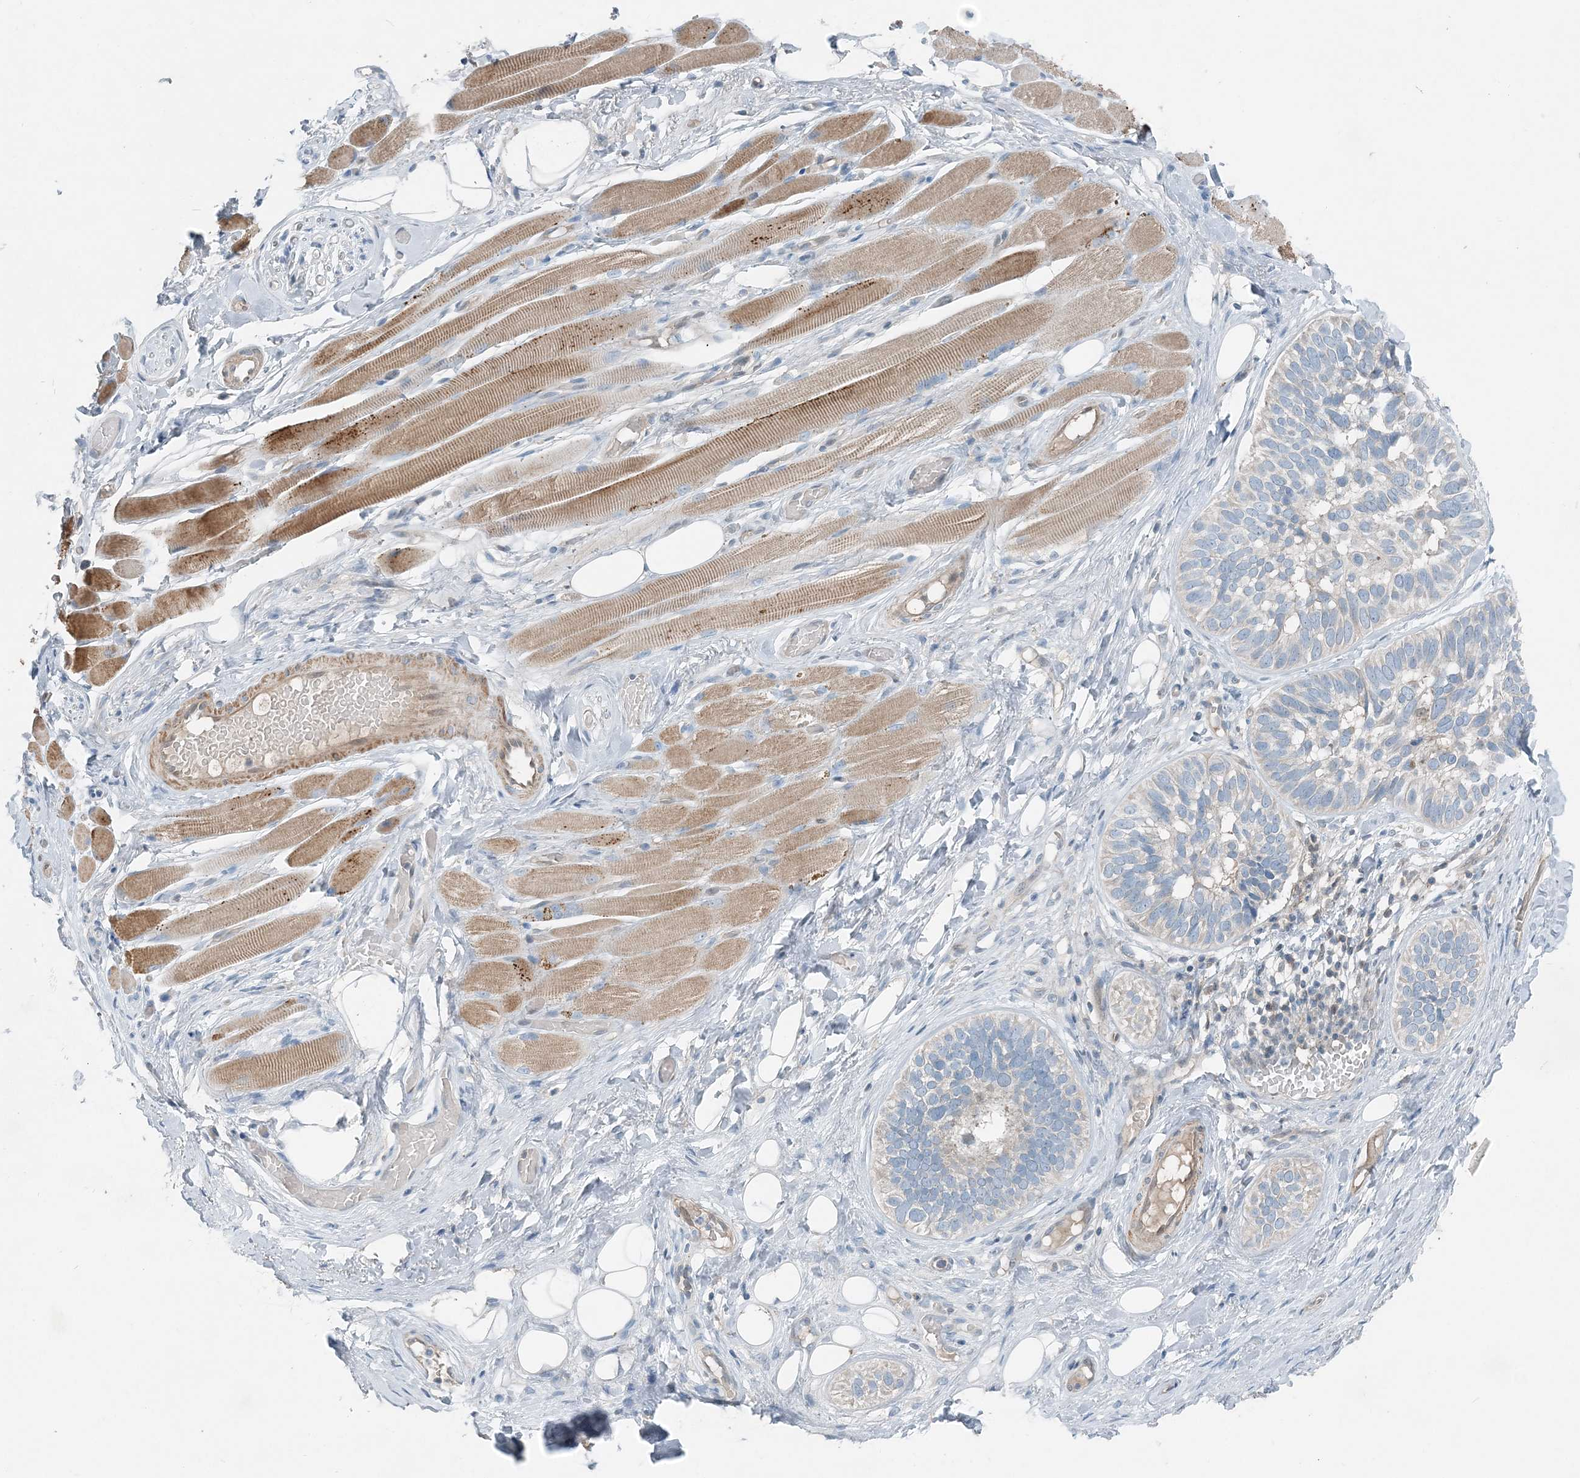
{"staining": {"intensity": "negative", "quantity": "none", "location": "none"}, "tissue": "skin cancer", "cell_type": "Tumor cells", "image_type": "cancer", "snomed": [{"axis": "morphology", "description": "Basal cell carcinoma"}, {"axis": "topography", "description": "Skin"}], "caption": "This is a micrograph of immunohistochemistry (IHC) staining of basal cell carcinoma (skin), which shows no staining in tumor cells.", "gene": "ARMH1", "patient": {"sex": "male", "age": 62}}